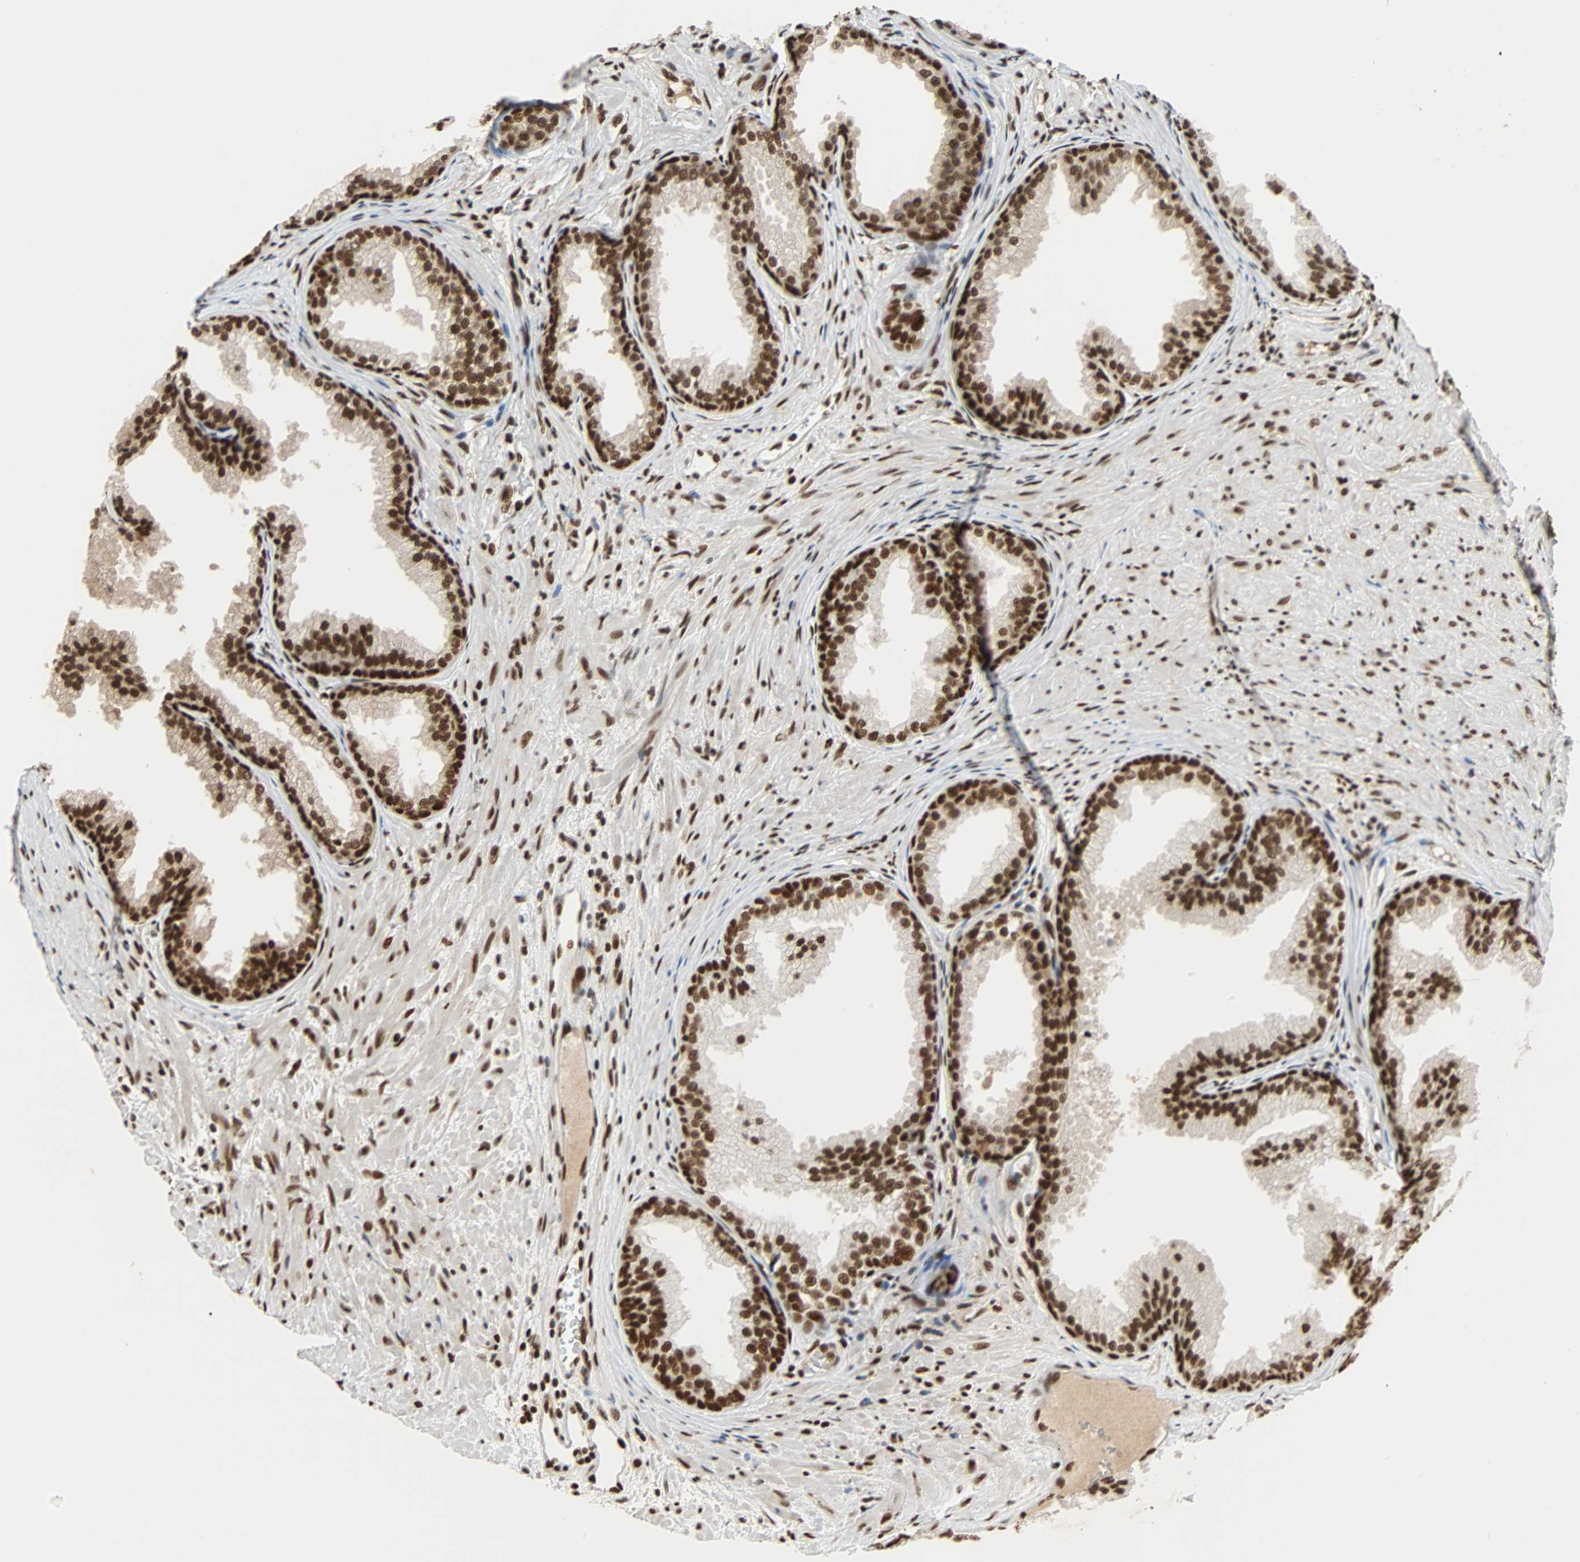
{"staining": {"intensity": "strong", "quantity": ">75%", "location": "nuclear"}, "tissue": "prostate", "cell_type": "Glandular cells", "image_type": "normal", "snomed": [{"axis": "morphology", "description": "Normal tissue, NOS"}, {"axis": "topography", "description": "Prostate"}], "caption": "This micrograph exhibits immunohistochemistry (IHC) staining of unremarkable human prostate, with high strong nuclear expression in approximately >75% of glandular cells.", "gene": "CDK12", "patient": {"sex": "male", "age": 76}}